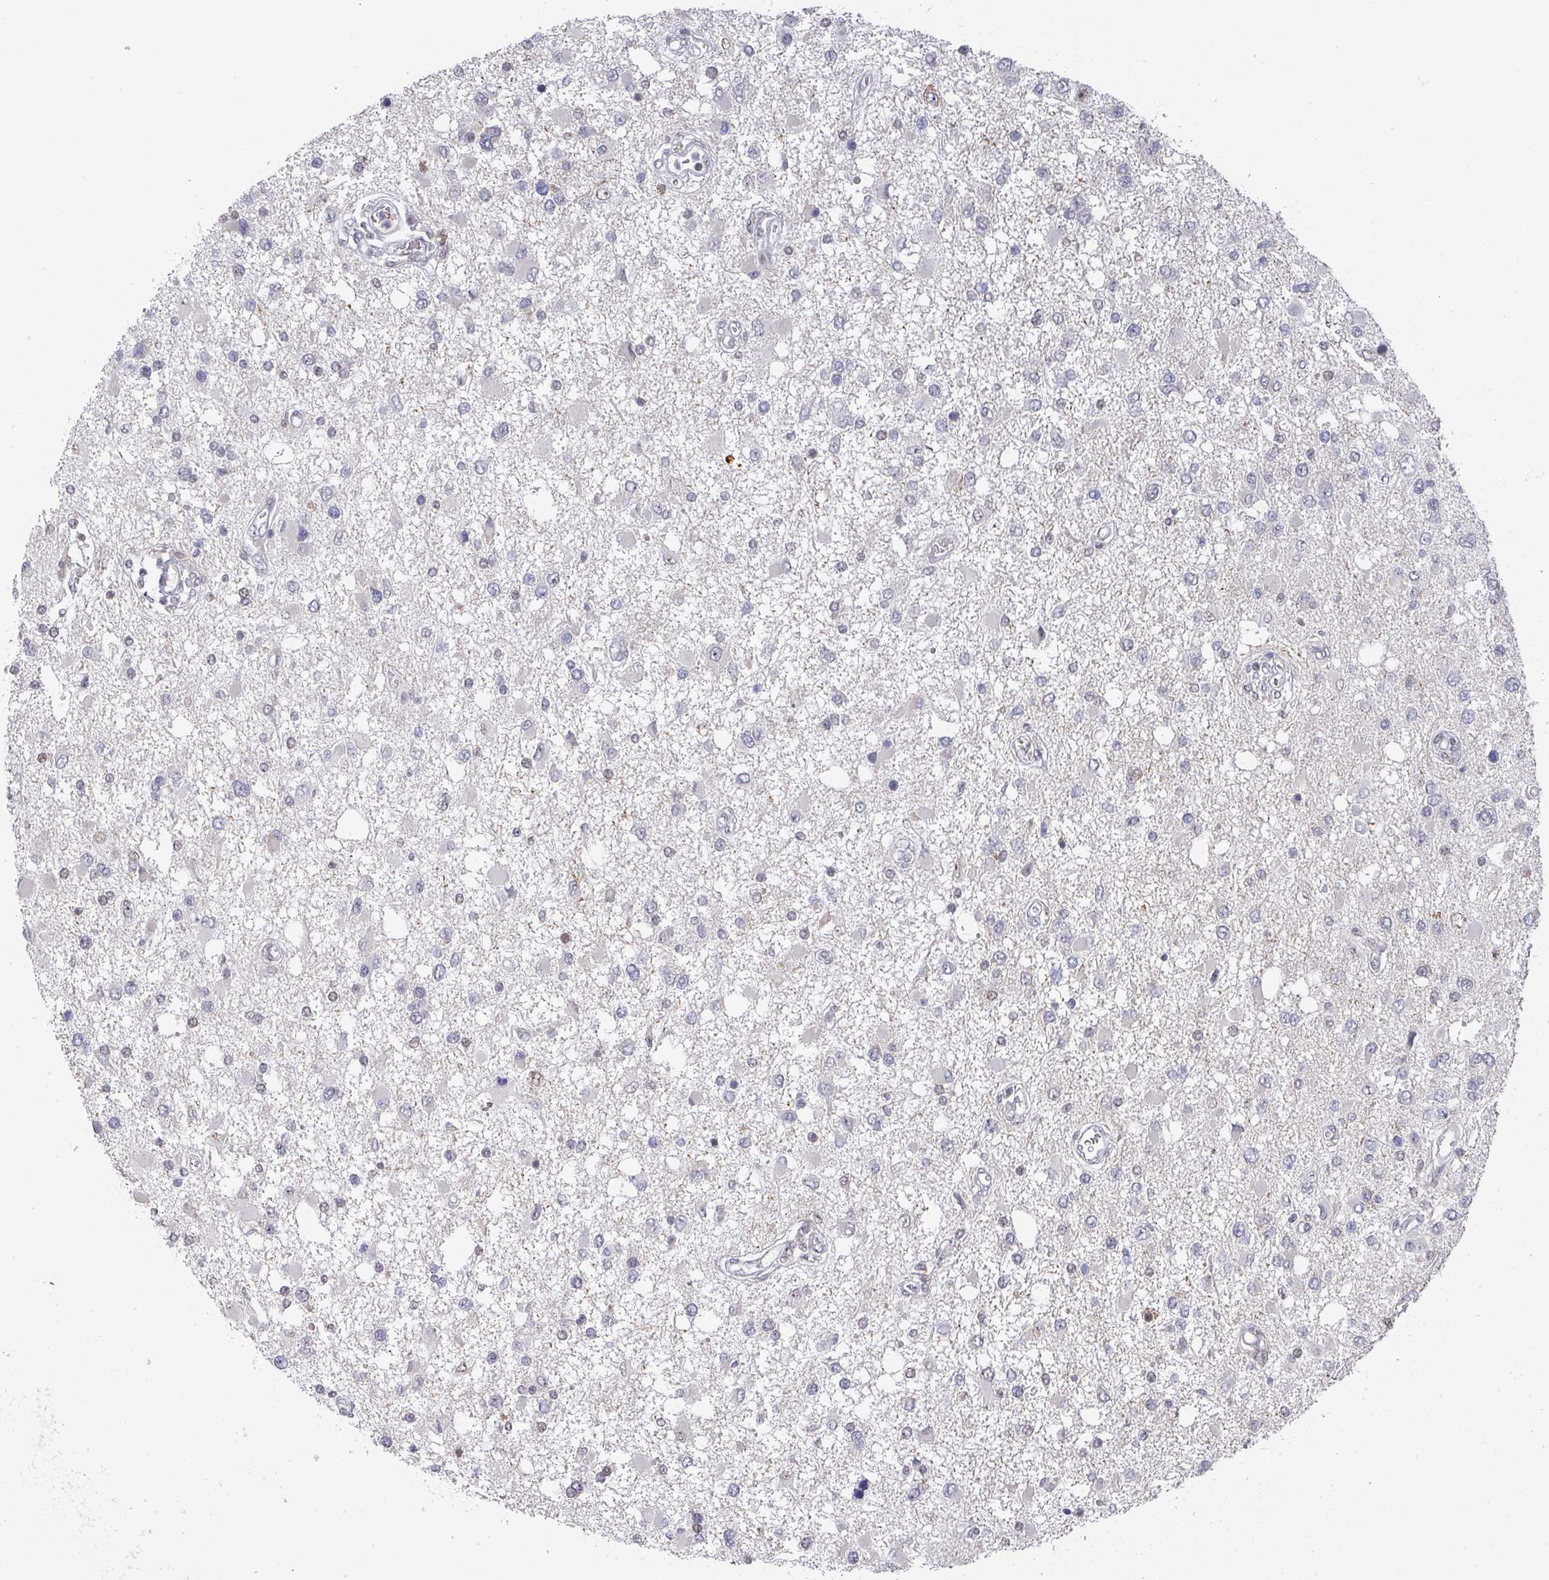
{"staining": {"intensity": "negative", "quantity": "none", "location": "none"}, "tissue": "glioma", "cell_type": "Tumor cells", "image_type": "cancer", "snomed": [{"axis": "morphology", "description": "Glioma, malignant, High grade"}, {"axis": "topography", "description": "Brain"}], "caption": "A histopathology image of malignant glioma (high-grade) stained for a protein demonstrates no brown staining in tumor cells.", "gene": "ZNF654", "patient": {"sex": "male", "age": 53}}